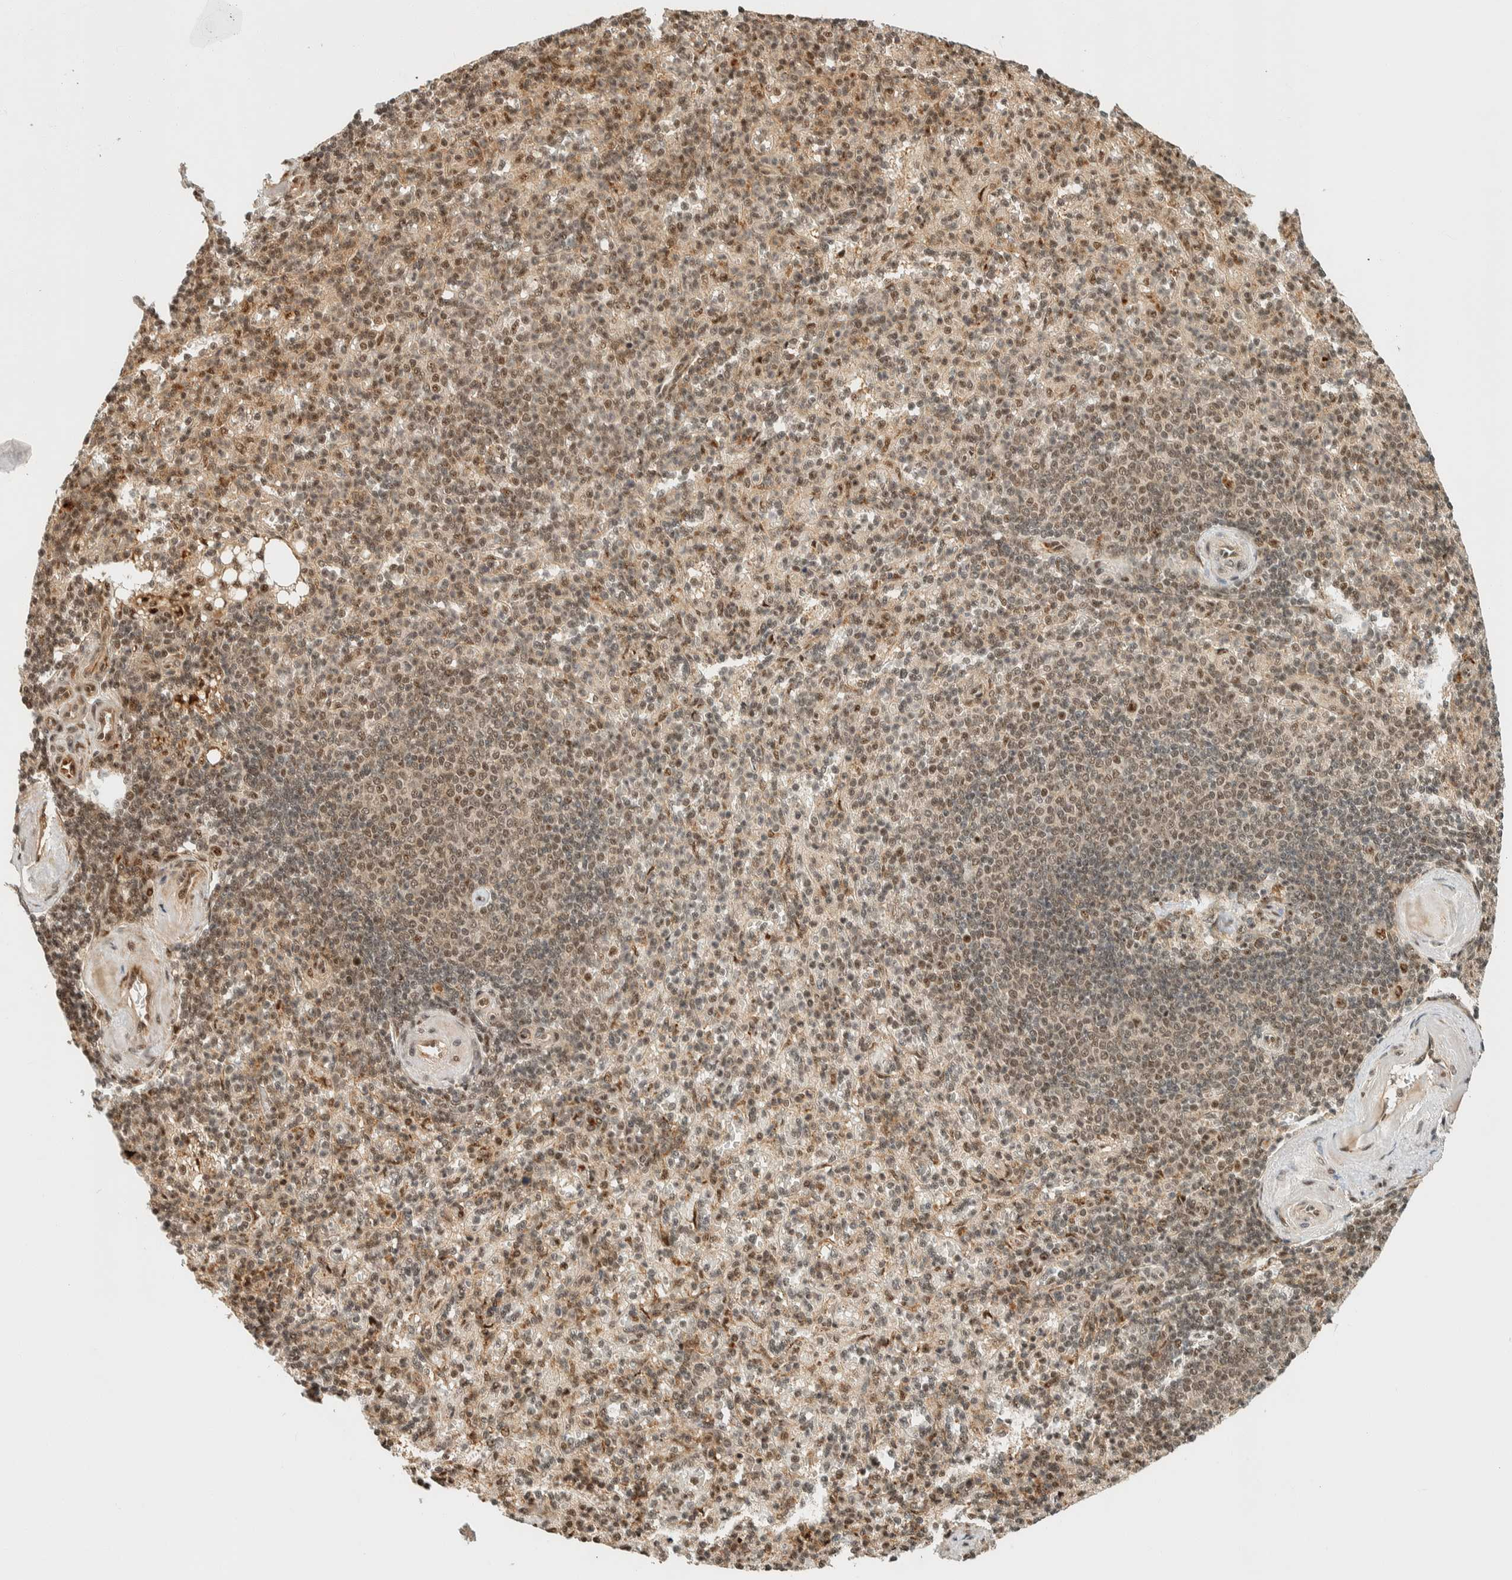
{"staining": {"intensity": "moderate", "quantity": ">75%", "location": "nuclear"}, "tissue": "spleen", "cell_type": "Cells in red pulp", "image_type": "normal", "snomed": [{"axis": "morphology", "description": "Normal tissue, NOS"}, {"axis": "topography", "description": "Spleen"}], "caption": "IHC image of benign human spleen stained for a protein (brown), which displays medium levels of moderate nuclear positivity in about >75% of cells in red pulp.", "gene": "SIK1", "patient": {"sex": "female", "age": 74}}